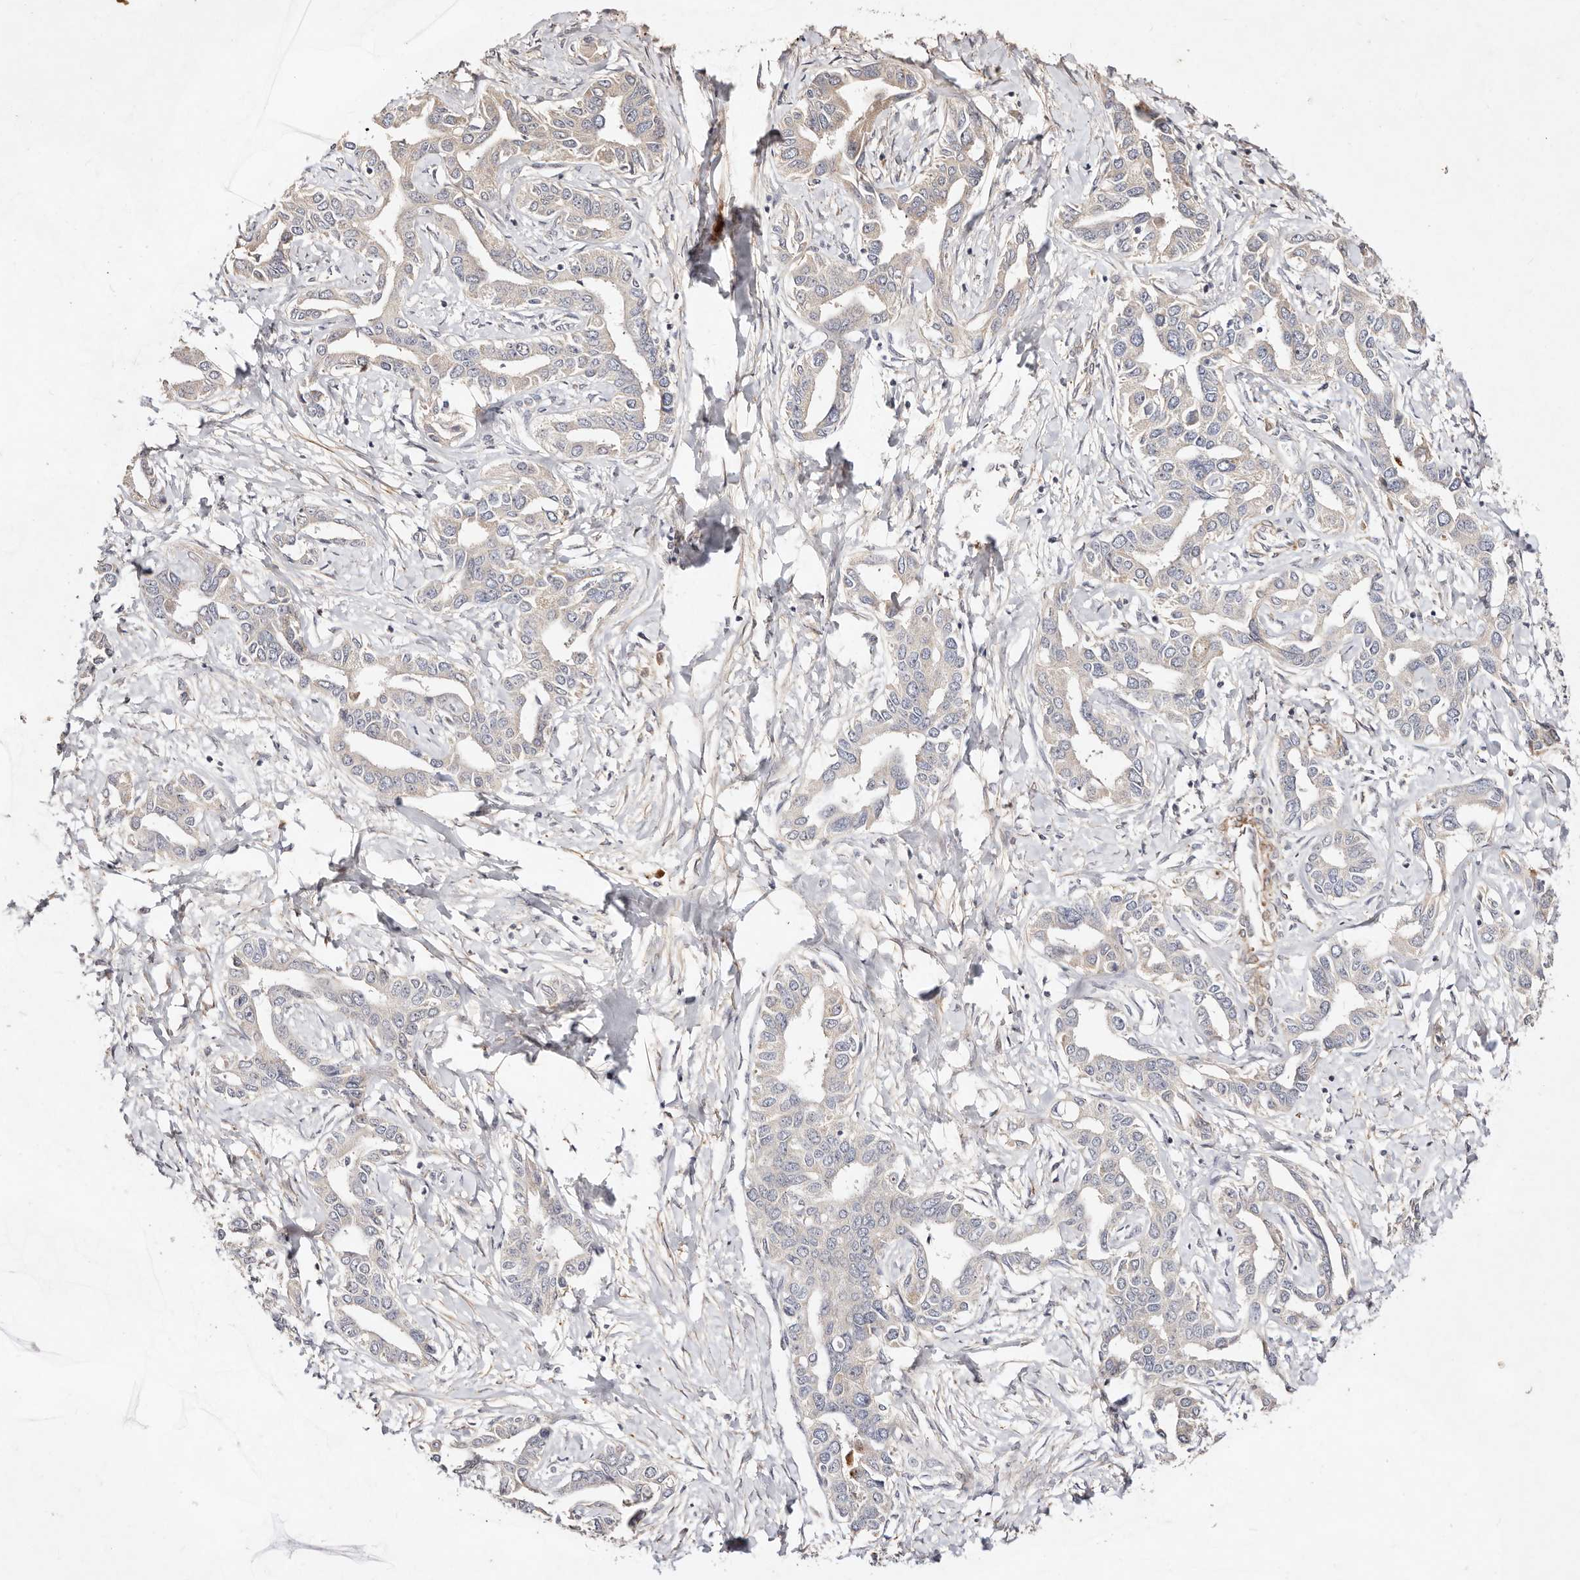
{"staining": {"intensity": "negative", "quantity": "none", "location": "none"}, "tissue": "liver cancer", "cell_type": "Tumor cells", "image_type": "cancer", "snomed": [{"axis": "morphology", "description": "Cholangiocarcinoma"}, {"axis": "topography", "description": "Liver"}], "caption": "Liver cancer stained for a protein using IHC demonstrates no staining tumor cells.", "gene": "MTMR11", "patient": {"sex": "male", "age": 59}}